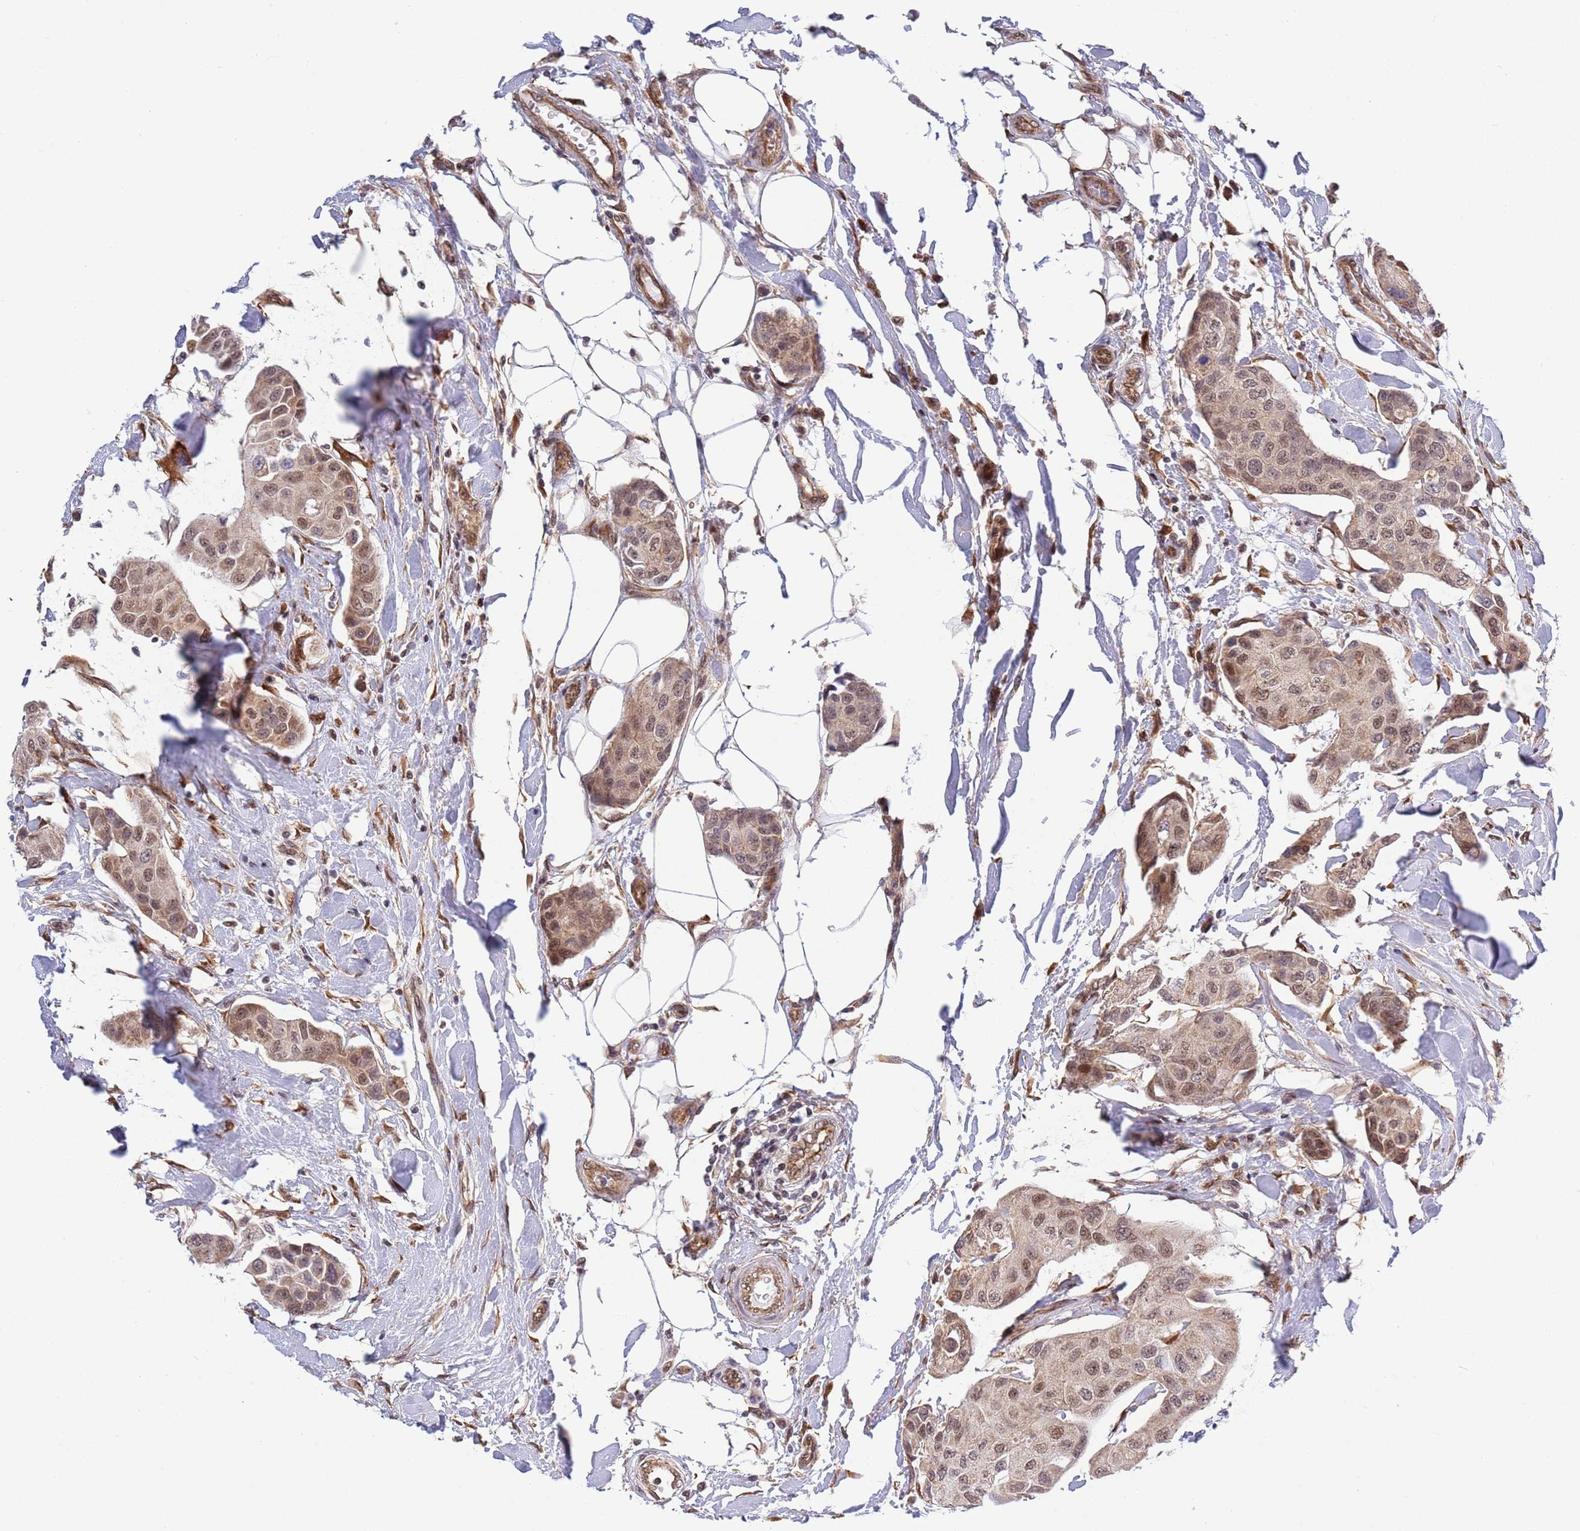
{"staining": {"intensity": "moderate", "quantity": ">75%", "location": "cytoplasmic/membranous,nuclear"}, "tissue": "breast cancer", "cell_type": "Tumor cells", "image_type": "cancer", "snomed": [{"axis": "morphology", "description": "Duct carcinoma"}, {"axis": "topography", "description": "Breast"}, {"axis": "topography", "description": "Lymph node"}], "caption": "Immunohistochemical staining of infiltrating ductal carcinoma (breast) displays medium levels of moderate cytoplasmic/membranous and nuclear protein staining in about >75% of tumor cells.", "gene": "TBX10", "patient": {"sex": "female", "age": 80}}